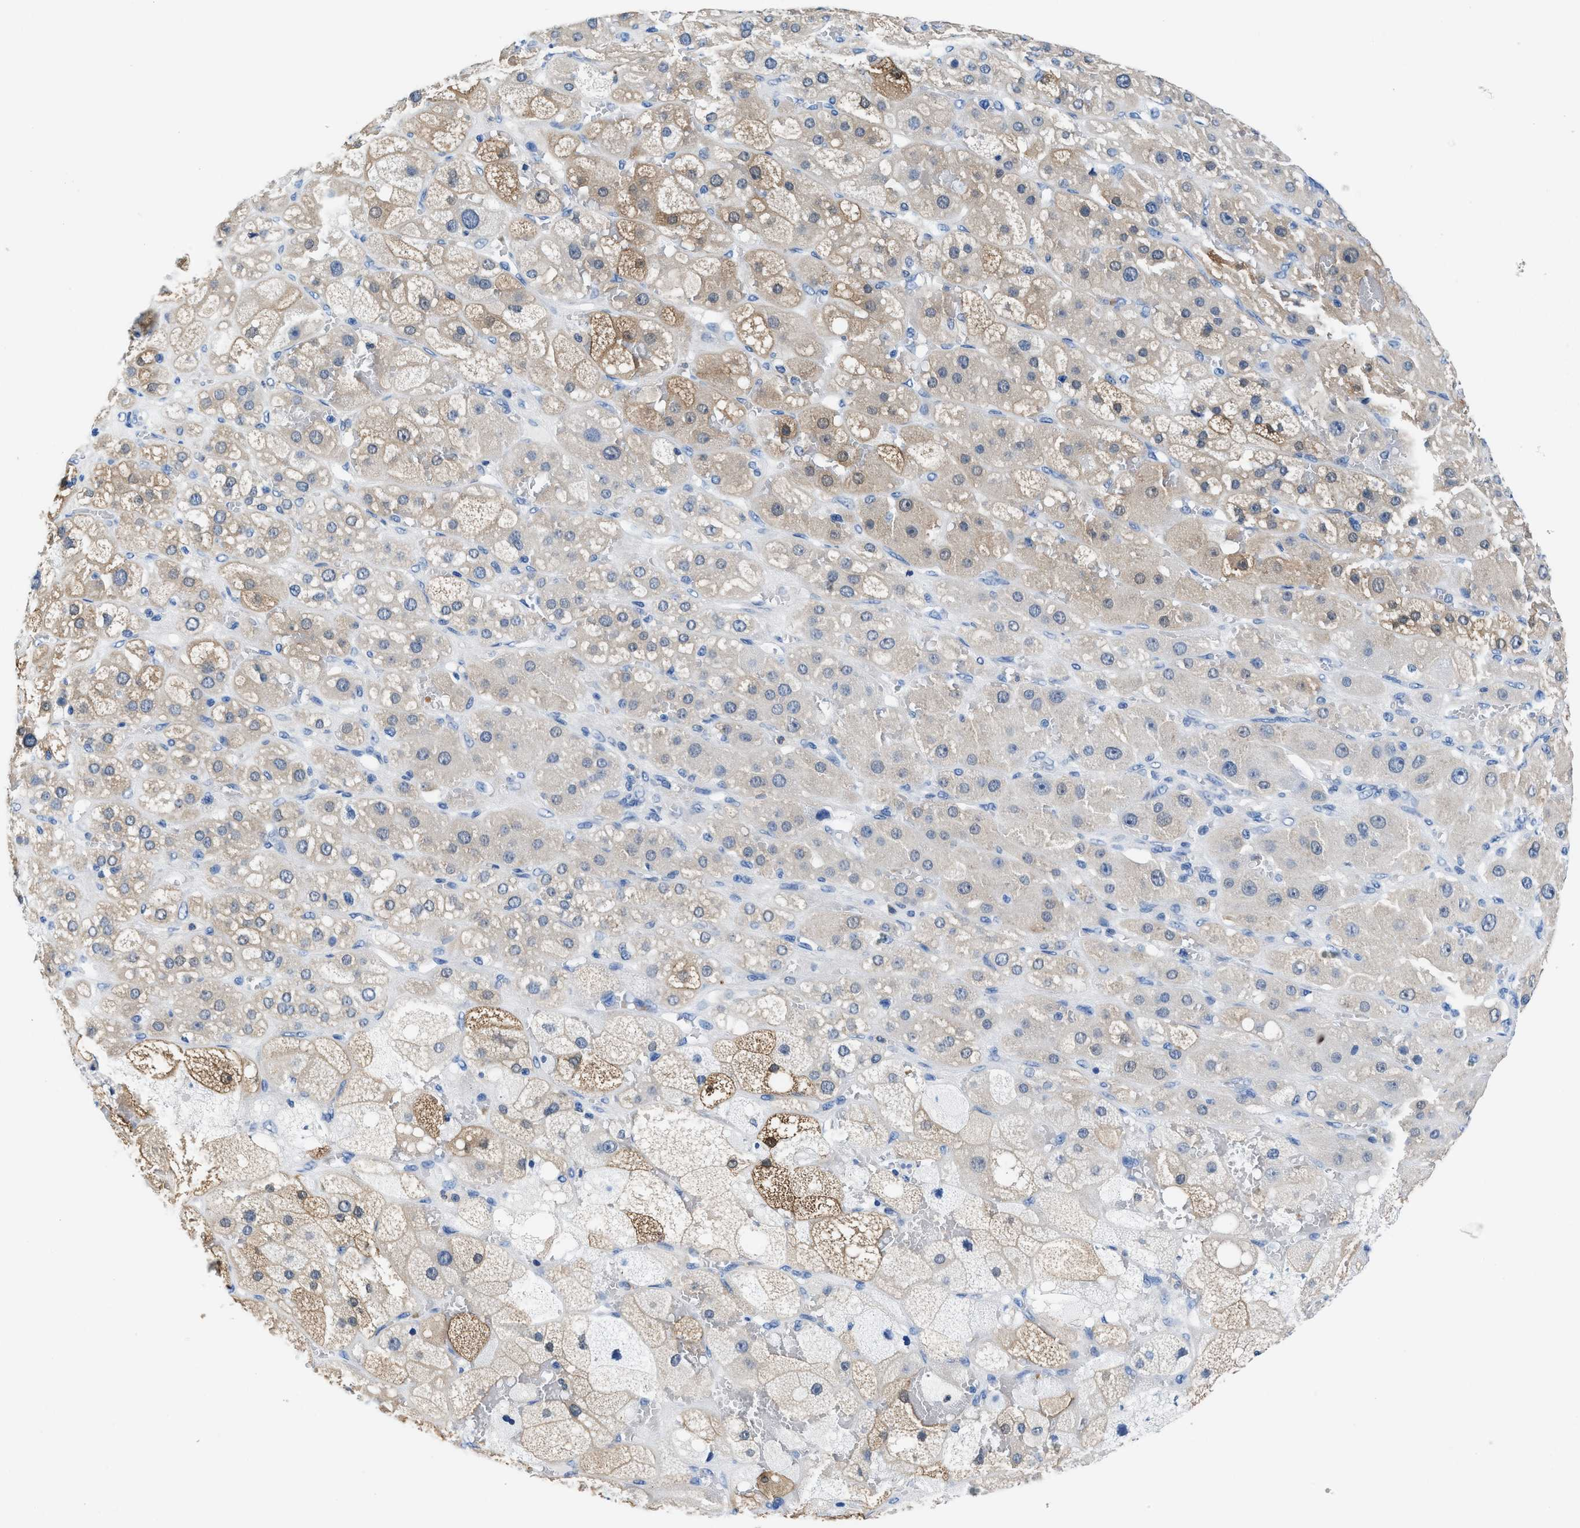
{"staining": {"intensity": "moderate", "quantity": "<25%", "location": "cytoplasmic/membranous"}, "tissue": "adrenal gland", "cell_type": "Glandular cells", "image_type": "normal", "snomed": [{"axis": "morphology", "description": "Normal tissue, NOS"}, {"axis": "topography", "description": "Adrenal gland"}], "caption": "Moderate cytoplasmic/membranous staining is present in about <25% of glandular cells in unremarkable adrenal gland. The staining is performed using DAB brown chromogen to label protein expression. The nuclei are counter-stained blue using hematoxylin.", "gene": "FADS6", "patient": {"sex": "female", "age": 47}}